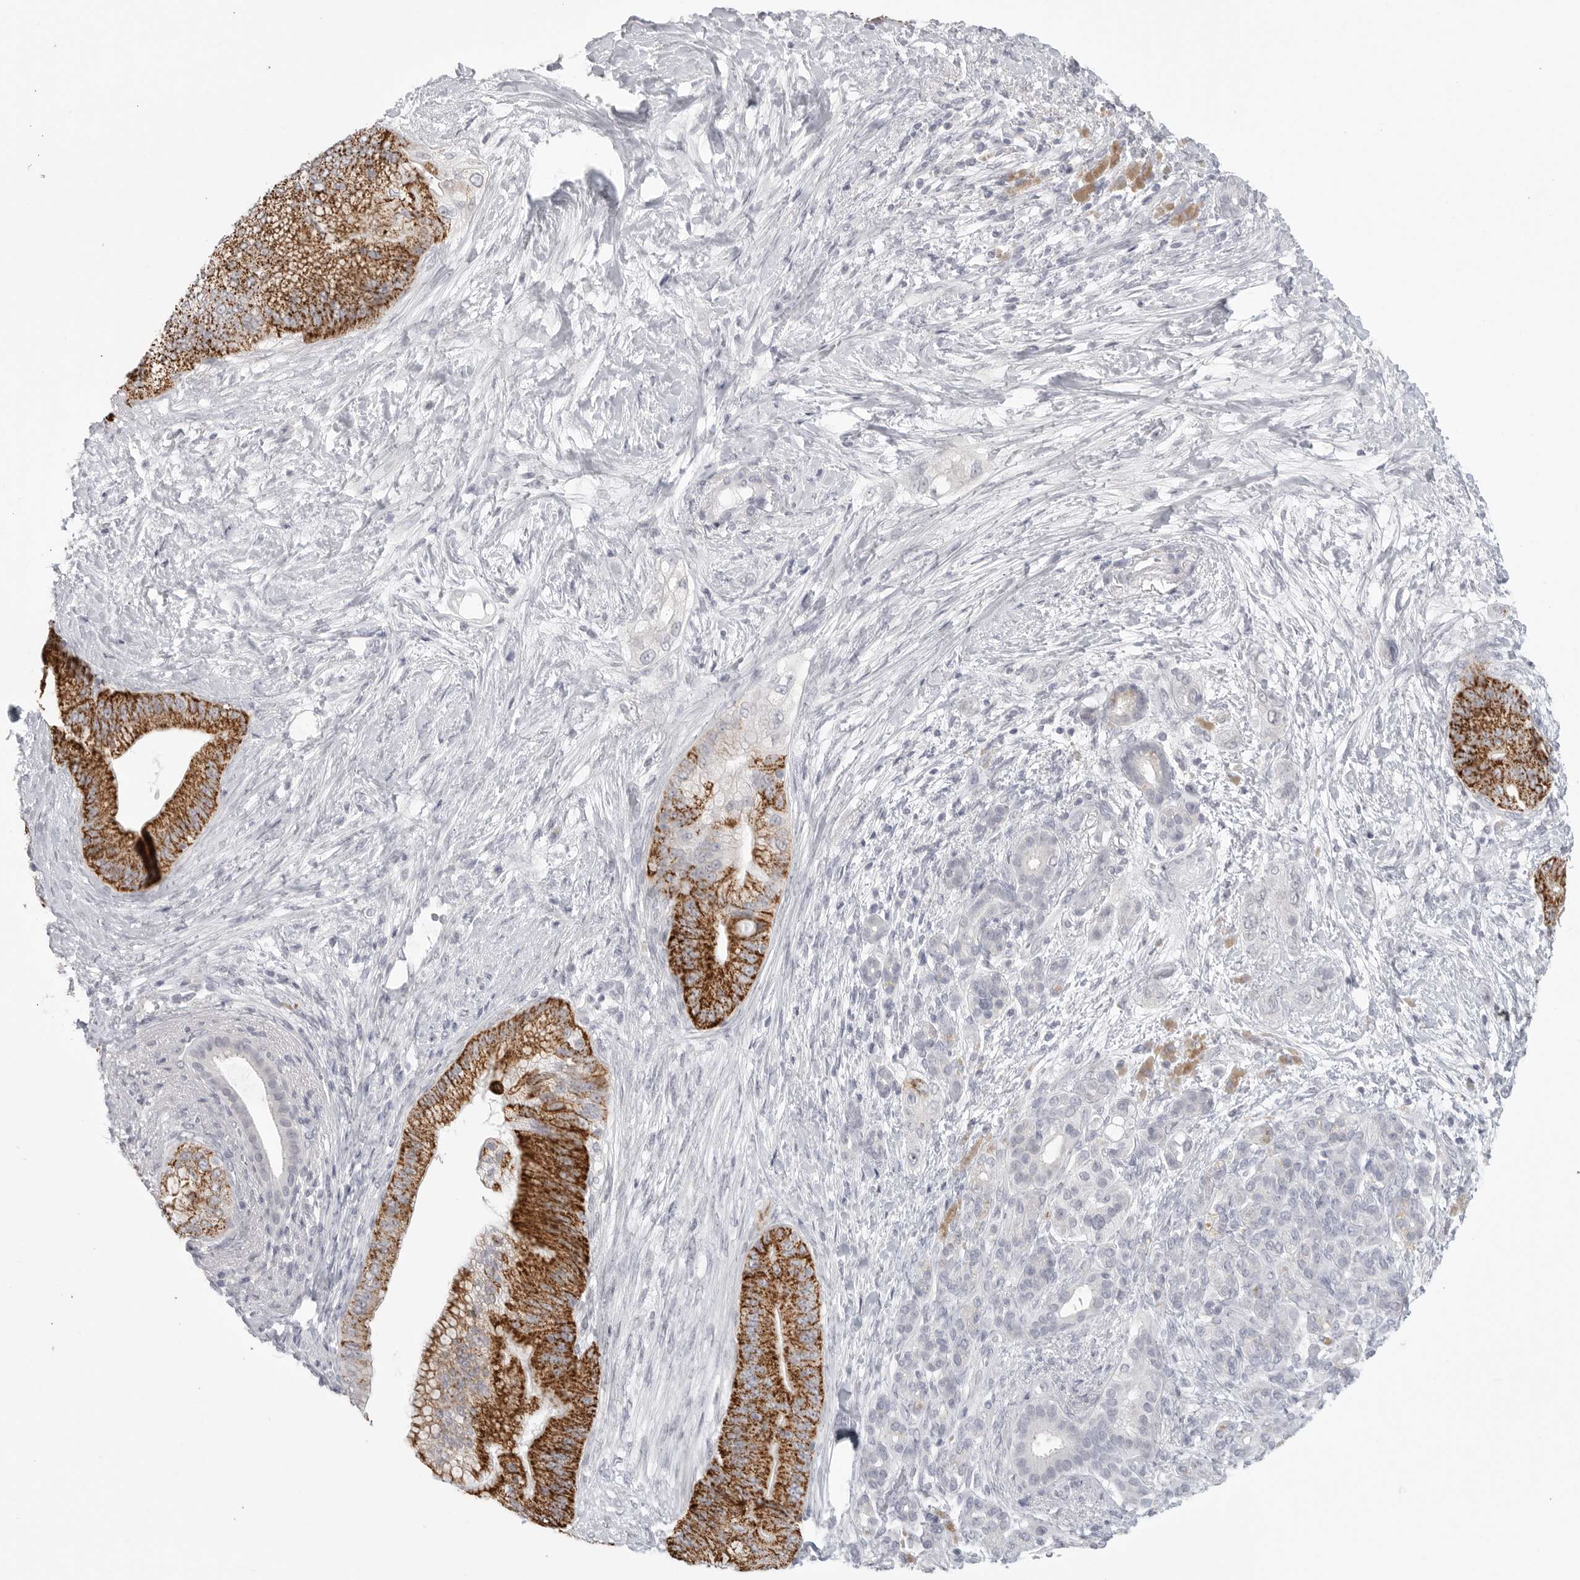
{"staining": {"intensity": "strong", "quantity": ">75%", "location": "cytoplasmic/membranous"}, "tissue": "pancreatic cancer", "cell_type": "Tumor cells", "image_type": "cancer", "snomed": [{"axis": "morphology", "description": "Adenocarcinoma, NOS"}, {"axis": "topography", "description": "Pancreas"}], "caption": "IHC histopathology image of neoplastic tissue: human adenocarcinoma (pancreatic) stained using immunohistochemistry (IHC) displays high levels of strong protein expression localized specifically in the cytoplasmic/membranous of tumor cells, appearing as a cytoplasmic/membranous brown color.", "gene": "HMGCS2", "patient": {"sex": "male", "age": 53}}